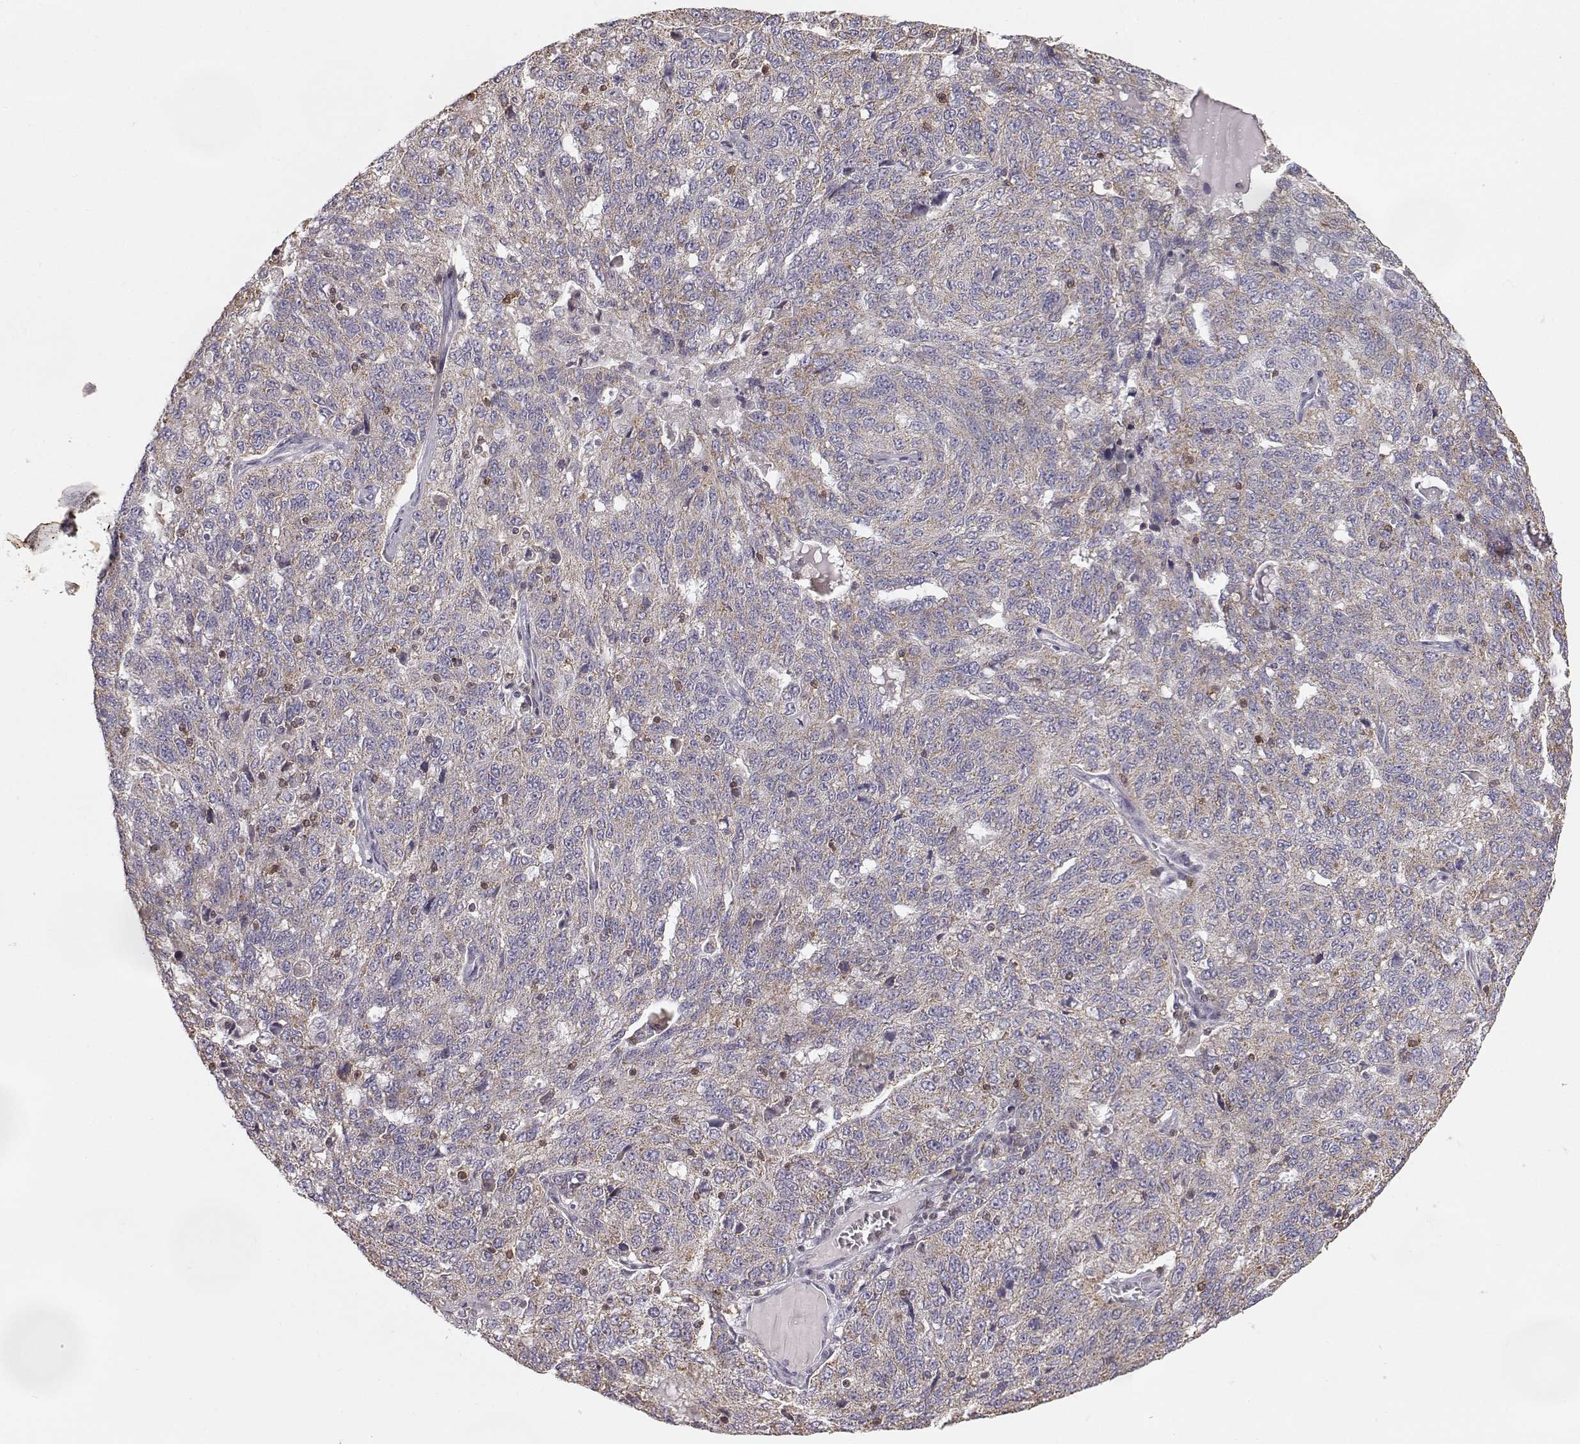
{"staining": {"intensity": "weak", "quantity": ">75%", "location": "cytoplasmic/membranous"}, "tissue": "ovarian cancer", "cell_type": "Tumor cells", "image_type": "cancer", "snomed": [{"axis": "morphology", "description": "Cystadenocarcinoma, serous, NOS"}, {"axis": "topography", "description": "Ovary"}], "caption": "Immunohistochemistry of ovarian serous cystadenocarcinoma demonstrates low levels of weak cytoplasmic/membranous positivity in approximately >75% of tumor cells.", "gene": "GRAP2", "patient": {"sex": "female", "age": 71}}